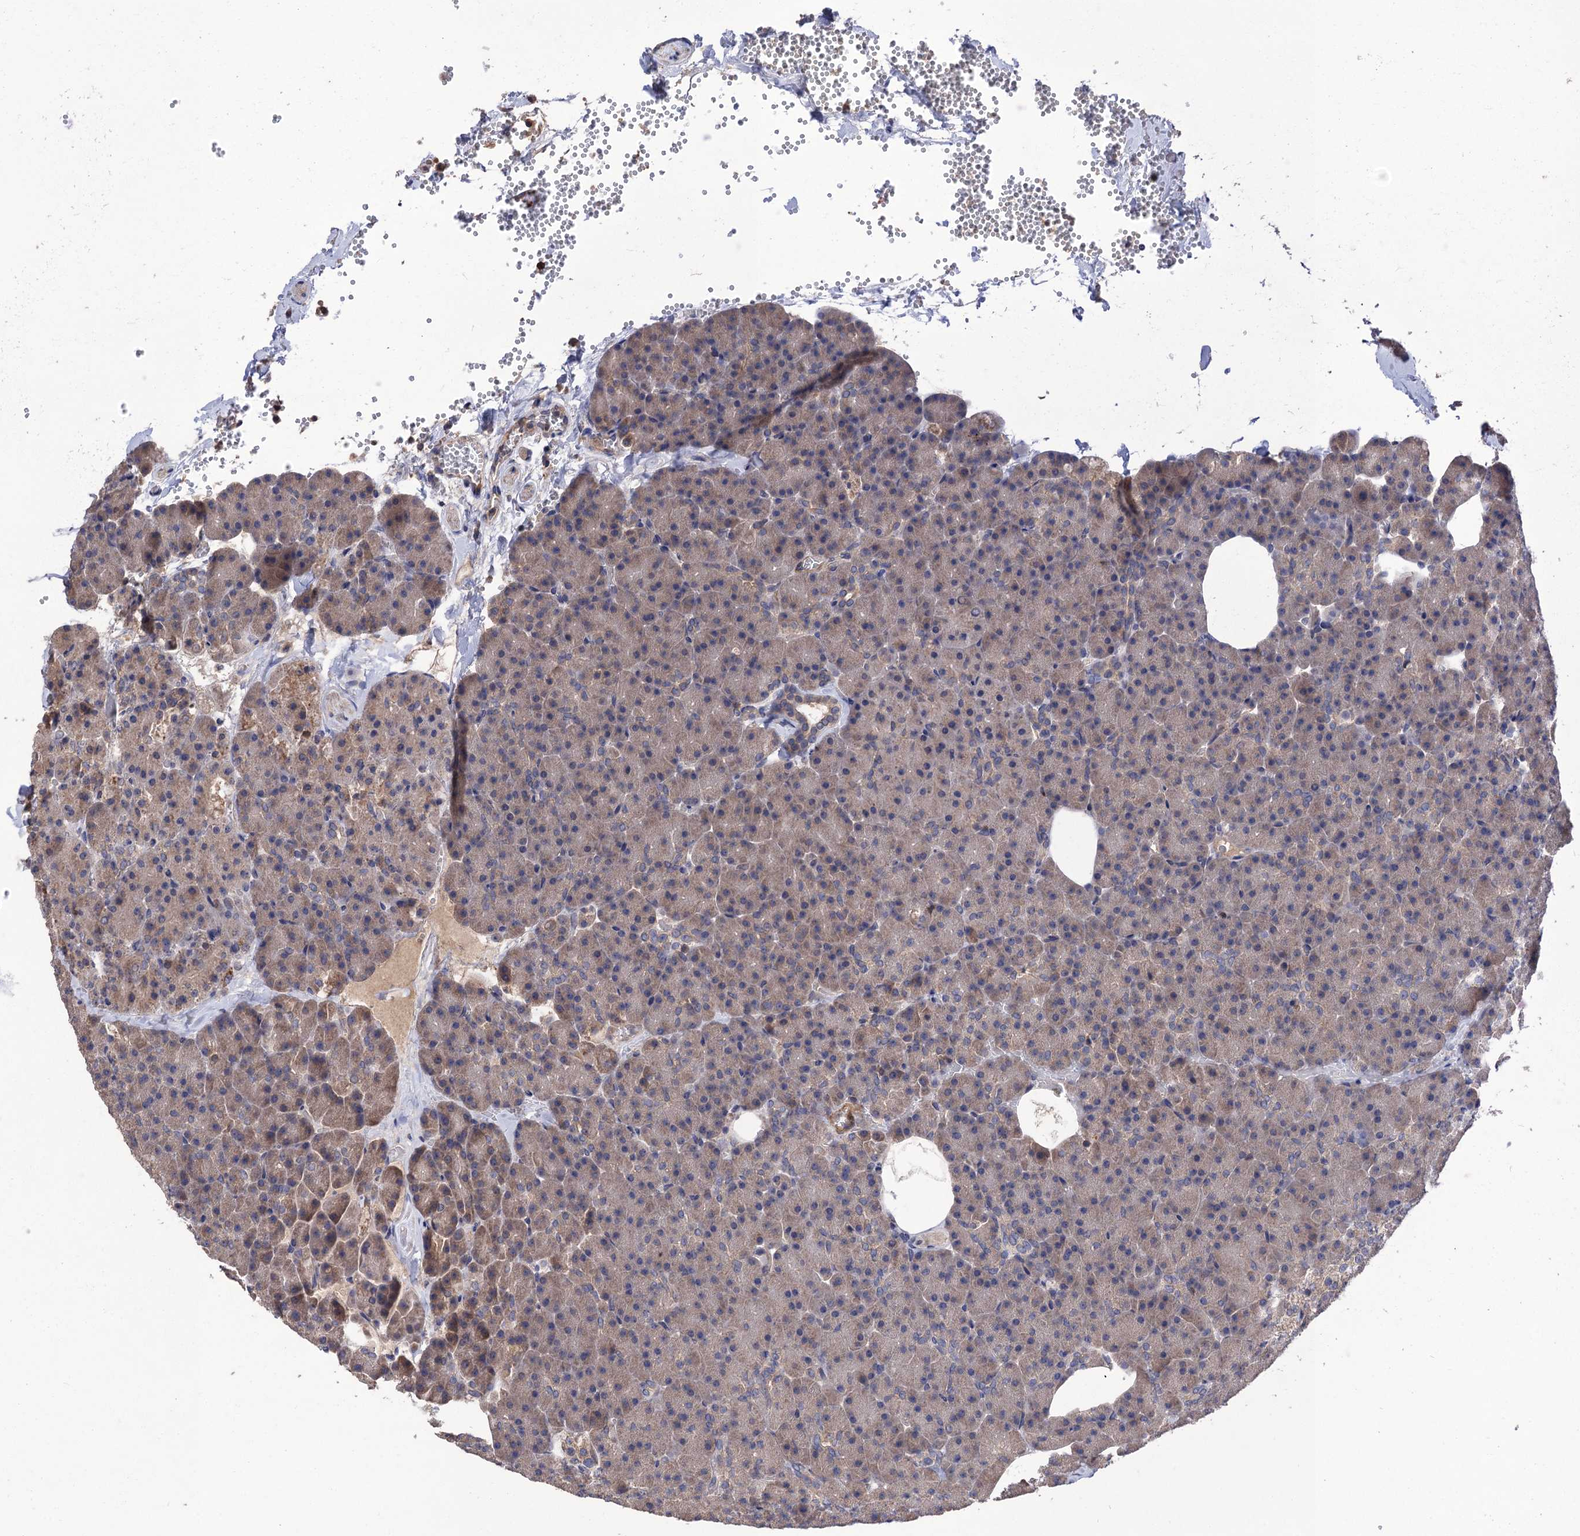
{"staining": {"intensity": "weak", "quantity": "25%-75%", "location": "cytoplasmic/membranous"}, "tissue": "pancreas", "cell_type": "Exocrine glandular cells", "image_type": "normal", "snomed": [{"axis": "morphology", "description": "Normal tissue, NOS"}, {"axis": "morphology", "description": "Carcinoid, malignant, NOS"}, {"axis": "topography", "description": "Pancreas"}], "caption": "IHC (DAB) staining of unremarkable human pancreas shows weak cytoplasmic/membranous protein positivity in about 25%-75% of exocrine glandular cells. The staining is performed using DAB brown chromogen to label protein expression. The nuclei are counter-stained blue using hematoxylin.", "gene": "DGKA", "patient": {"sex": "female", "age": 35}}